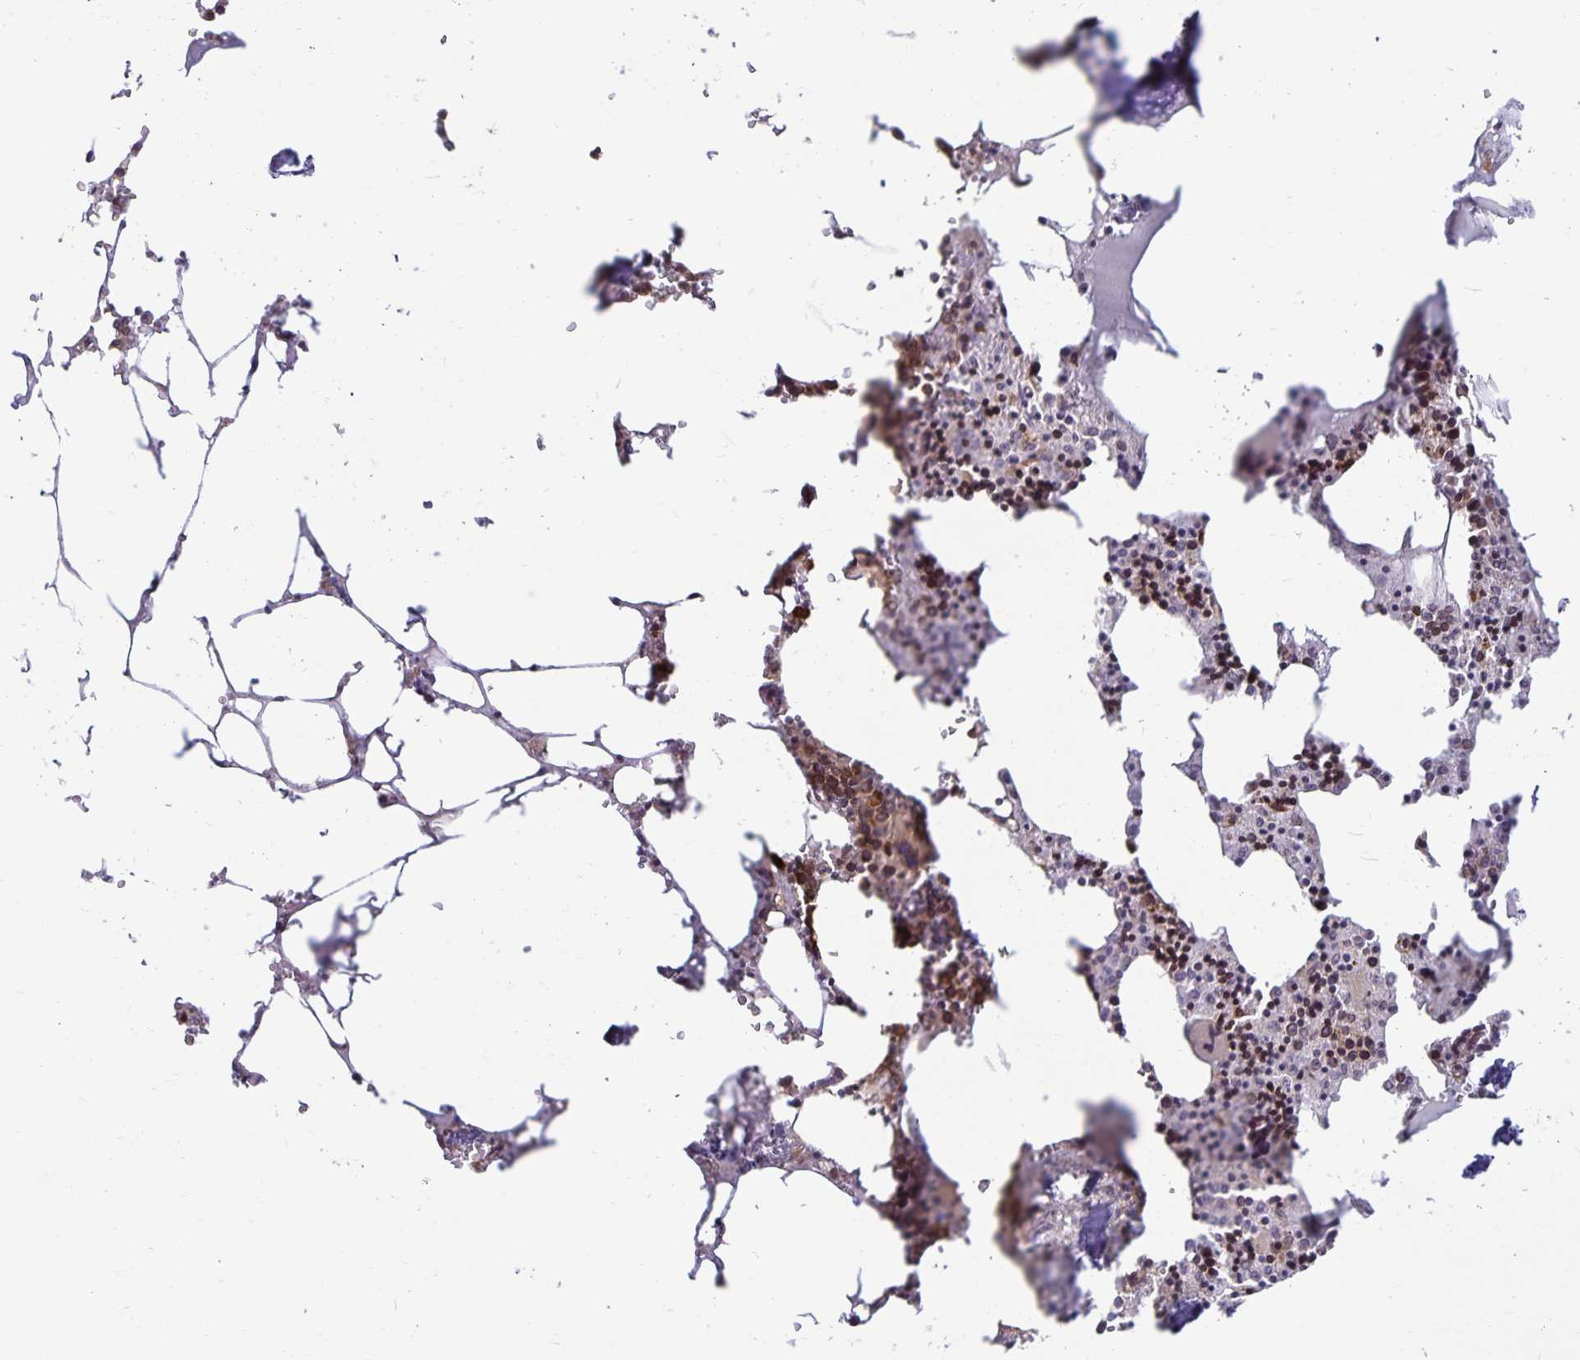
{"staining": {"intensity": "strong", "quantity": "25%-75%", "location": "cytoplasmic/membranous"}, "tissue": "bone marrow", "cell_type": "Hematopoietic cells", "image_type": "normal", "snomed": [{"axis": "morphology", "description": "Normal tissue, NOS"}, {"axis": "topography", "description": "Bone marrow"}], "caption": "Immunohistochemistry micrograph of normal bone marrow: bone marrow stained using IHC displays high levels of strong protein expression localized specifically in the cytoplasmic/membranous of hematopoietic cells, appearing as a cytoplasmic/membranous brown color.", "gene": "SEC62", "patient": {"sex": "male", "age": 54}}